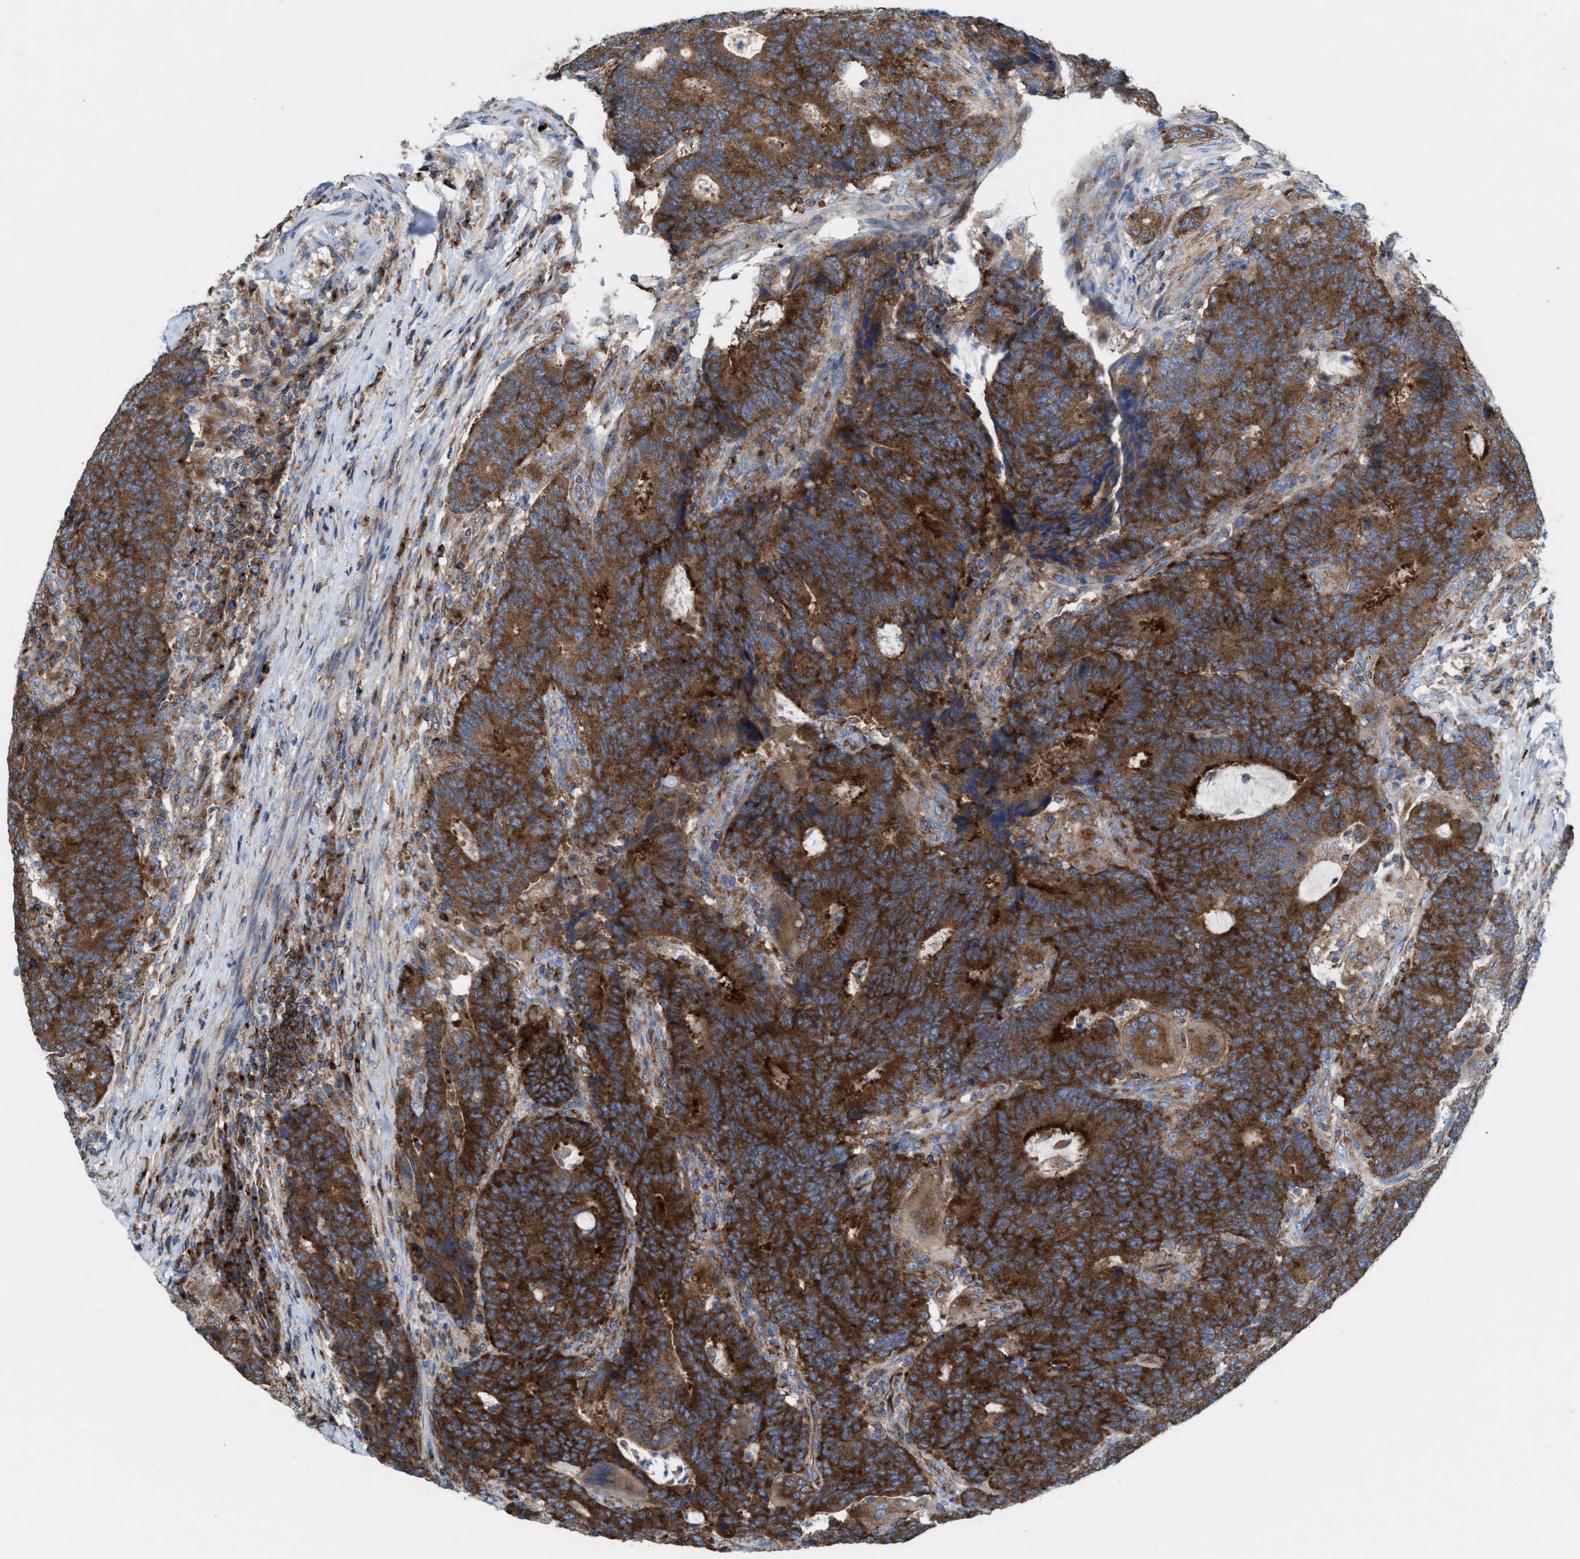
{"staining": {"intensity": "strong", "quantity": ">75%", "location": "cytoplasmic/membranous"}, "tissue": "colorectal cancer", "cell_type": "Tumor cells", "image_type": "cancer", "snomed": [{"axis": "morphology", "description": "Normal tissue, NOS"}, {"axis": "morphology", "description": "Adenocarcinoma, NOS"}, {"axis": "topography", "description": "Colon"}], "caption": "Colorectal cancer stained with a brown dye demonstrates strong cytoplasmic/membranous positive positivity in about >75% of tumor cells.", "gene": "NYAP1", "patient": {"sex": "female", "age": 75}}